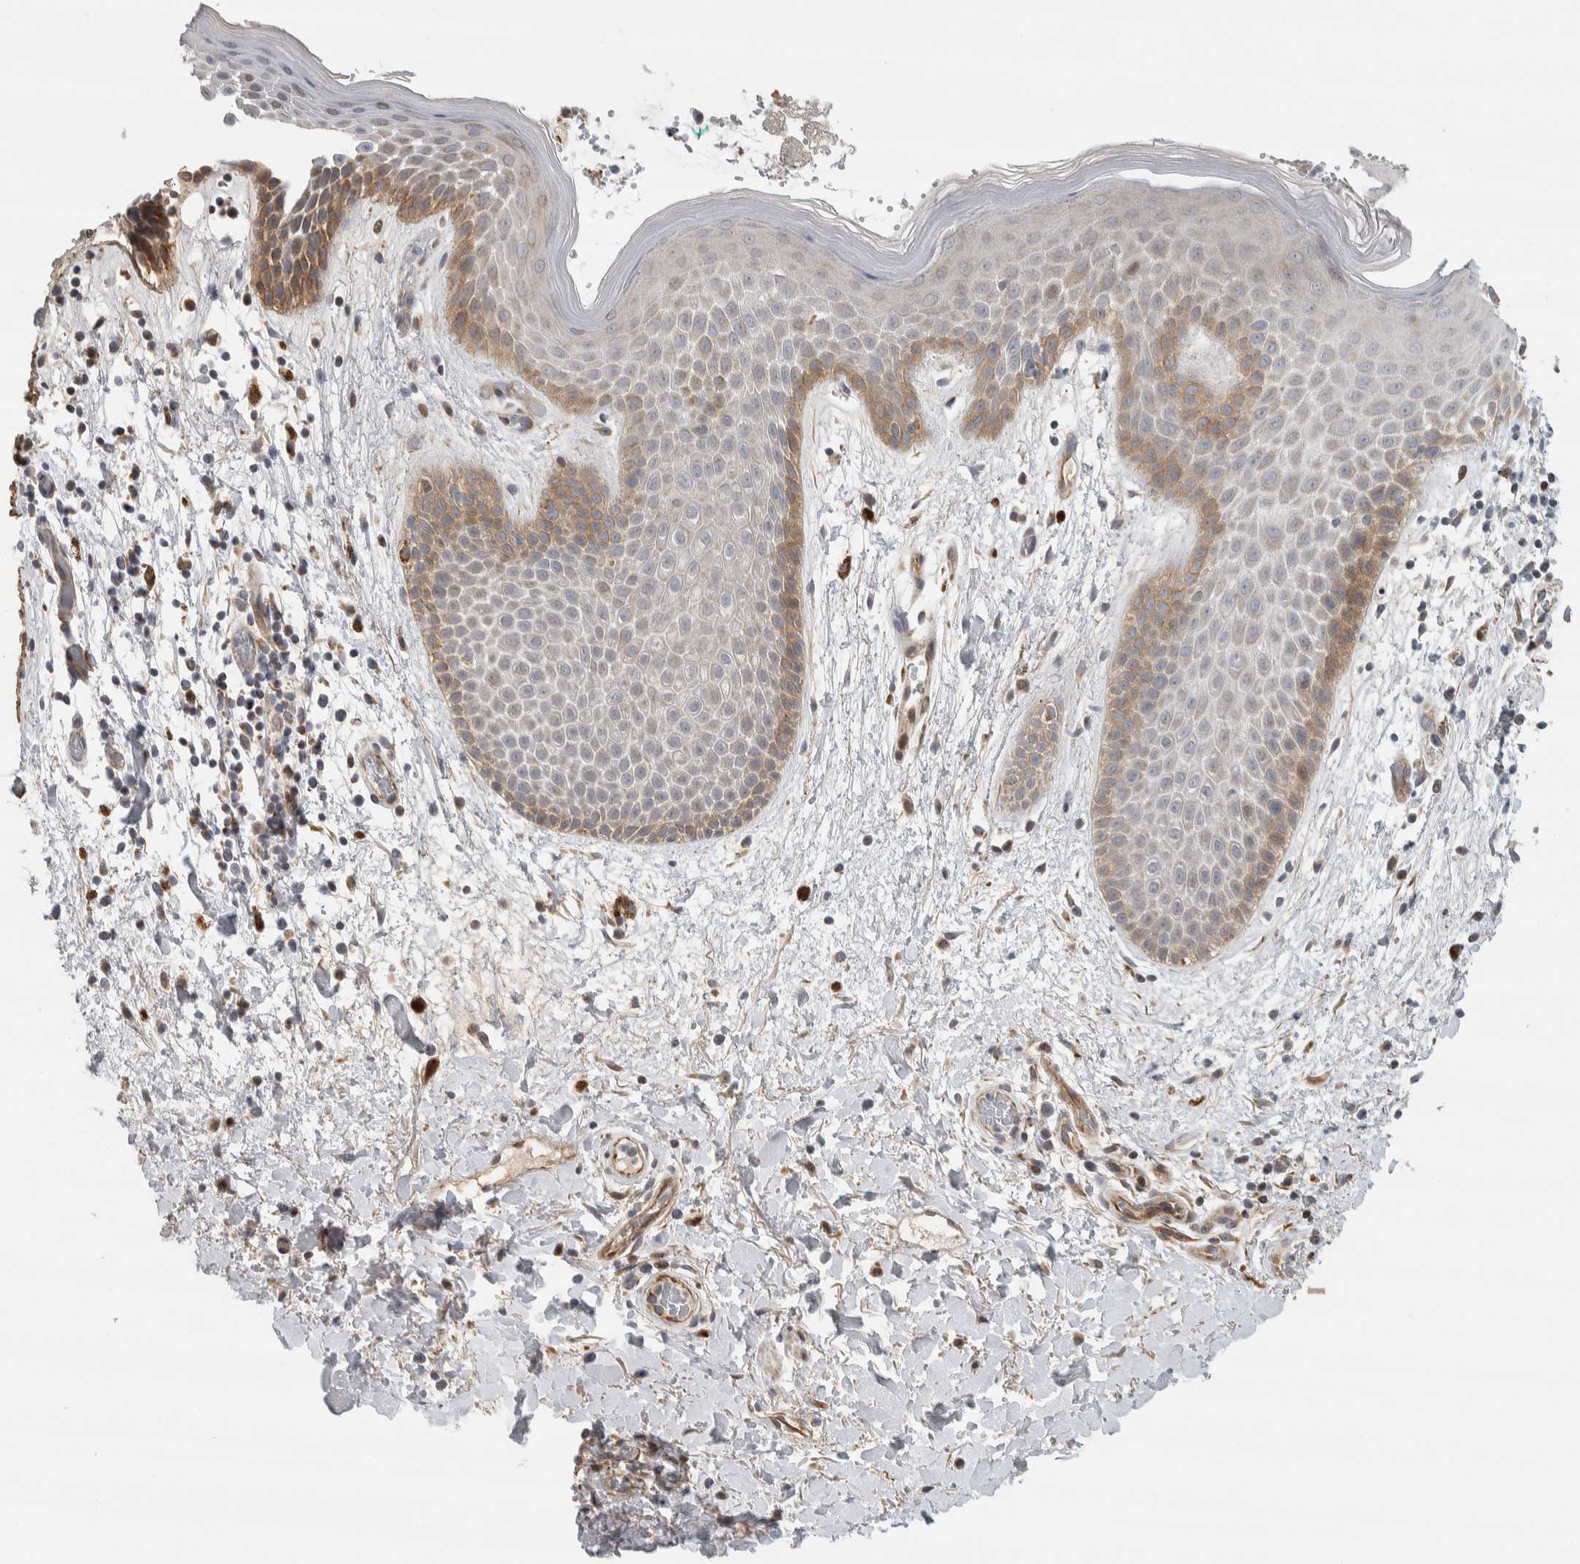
{"staining": {"intensity": "moderate", "quantity": "<25%", "location": "cytoplasmic/membranous"}, "tissue": "skin", "cell_type": "Epidermal cells", "image_type": "normal", "snomed": [{"axis": "morphology", "description": "Normal tissue, NOS"}, {"axis": "topography", "description": "Anal"}], "caption": "Immunohistochemical staining of benign human skin reveals low levels of moderate cytoplasmic/membranous expression in approximately <25% of epidermal cells.", "gene": "AFP", "patient": {"sex": "male", "age": 74}}